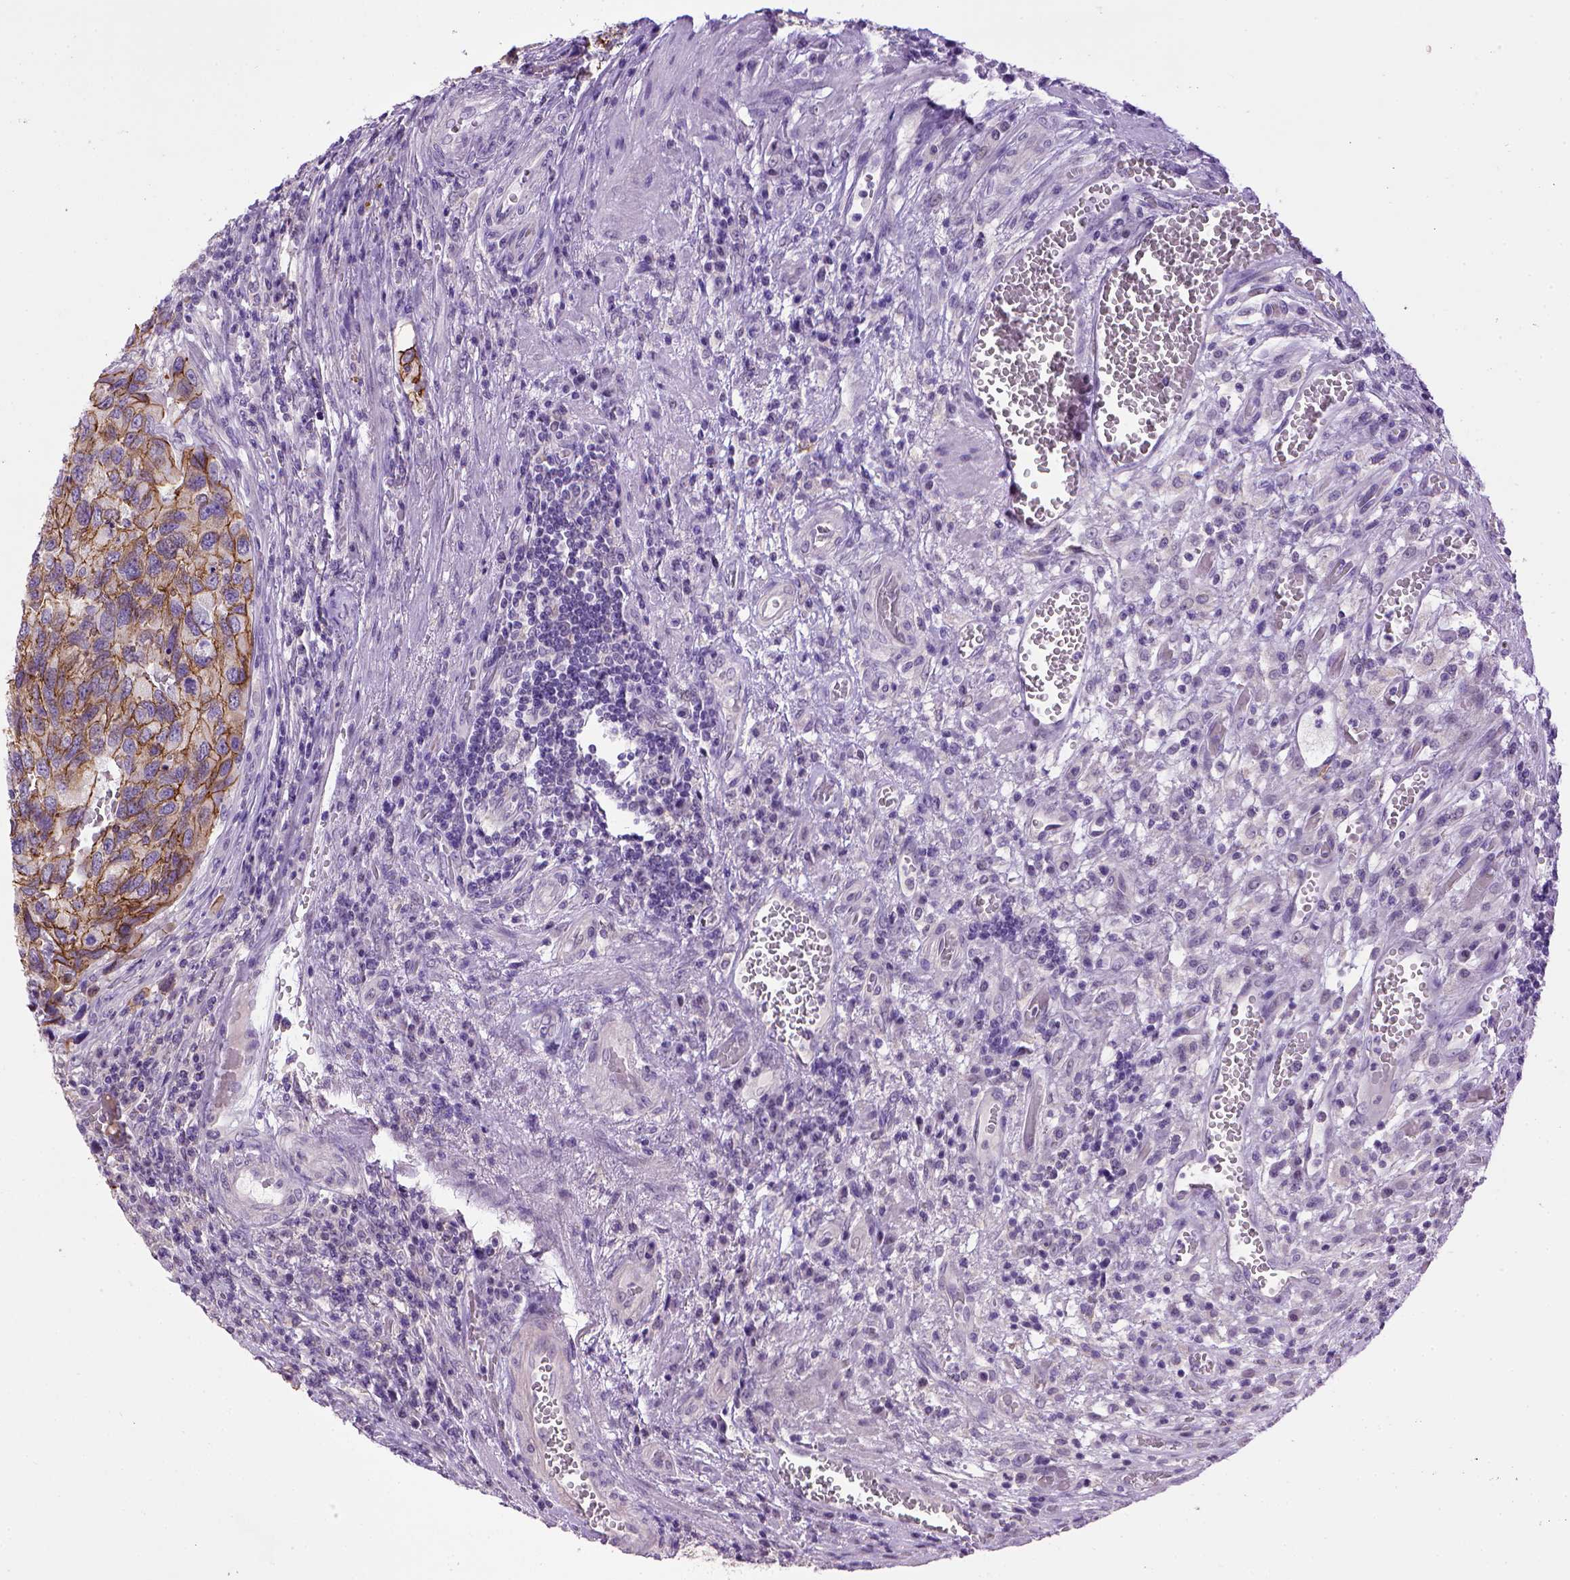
{"staining": {"intensity": "strong", "quantity": ">75%", "location": "cytoplasmic/membranous"}, "tissue": "urothelial cancer", "cell_type": "Tumor cells", "image_type": "cancer", "snomed": [{"axis": "morphology", "description": "Urothelial carcinoma, High grade"}, {"axis": "topography", "description": "Urinary bladder"}], "caption": "Strong cytoplasmic/membranous positivity is identified in about >75% of tumor cells in urothelial carcinoma (high-grade).", "gene": "CDH1", "patient": {"sex": "male", "age": 60}}